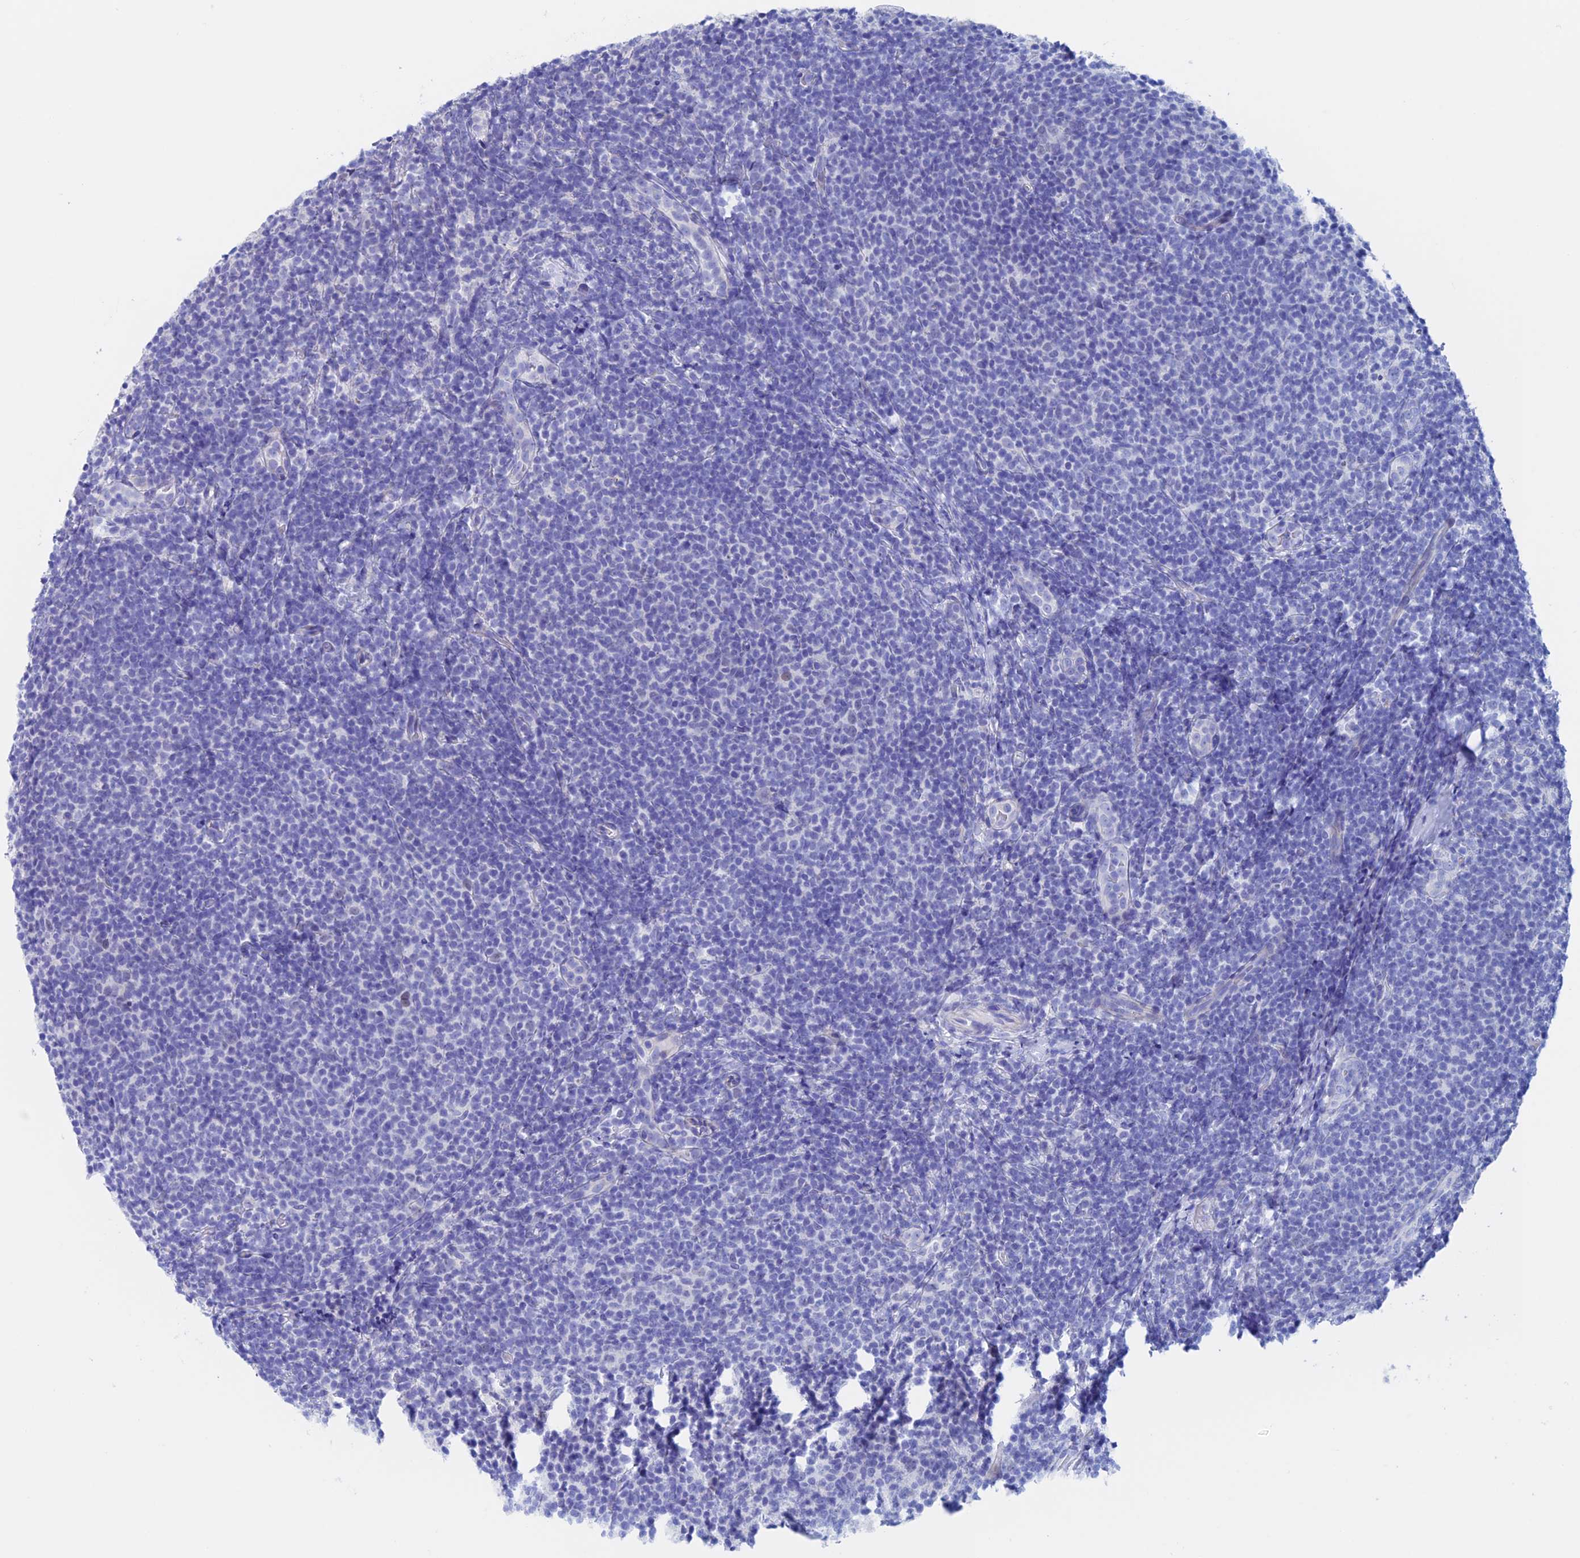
{"staining": {"intensity": "negative", "quantity": "none", "location": "none"}, "tissue": "lymphoma", "cell_type": "Tumor cells", "image_type": "cancer", "snomed": [{"axis": "morphology", "description": "Malignant lymphoma, non-Hodgkin's type, Low grade"}, {"axis": "topography", "description": "Lymph node"}], "caption": "IHC micrograph of neoplastic tissue: low-grade malignant lymphoma, non-Hodgkin's type stained with DAB (3,3'-diaminobenzidine) reveals no significant protein positivity in tumor cells.", "gene": "PSMC3IP", "patient": {"sex": "male", "age": 66}}